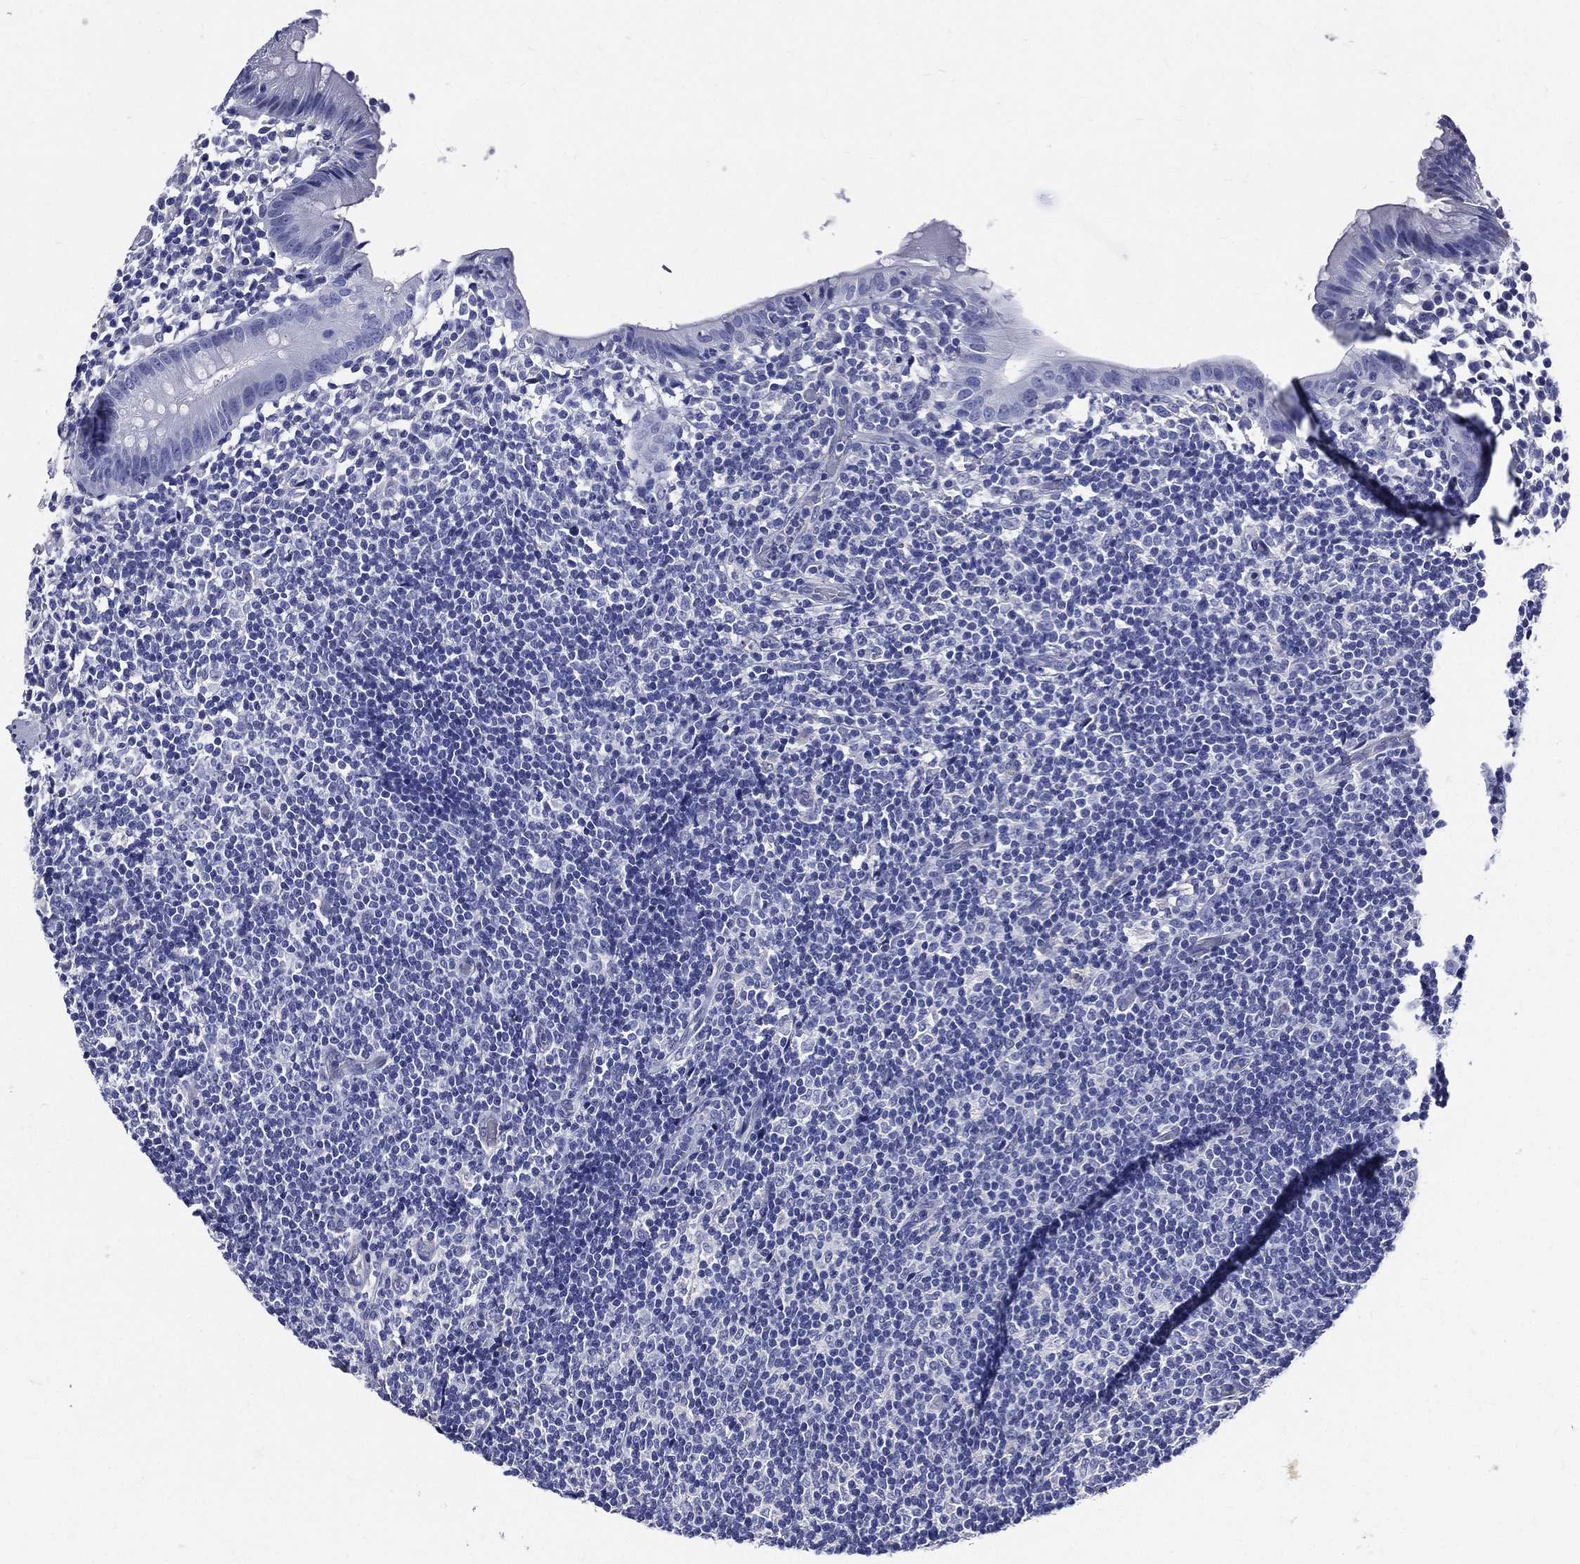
{"staining": {"intensity": "negative", "quantity": "none", "location": "none"}, "tissue": "appendix", "cell_type": "Glandular cells", "image_type": "normal", "snomed": [{"axis": "morphology", "description": "Normal tissue, NOS"}, {"axis": "topography", "description": "Appendix"}], "caption": "Micrograph shows no protein positivity in glandular cells of normal appendix.", "gene": "DPYS", "patient": {"sex": "female", "age": 40}}